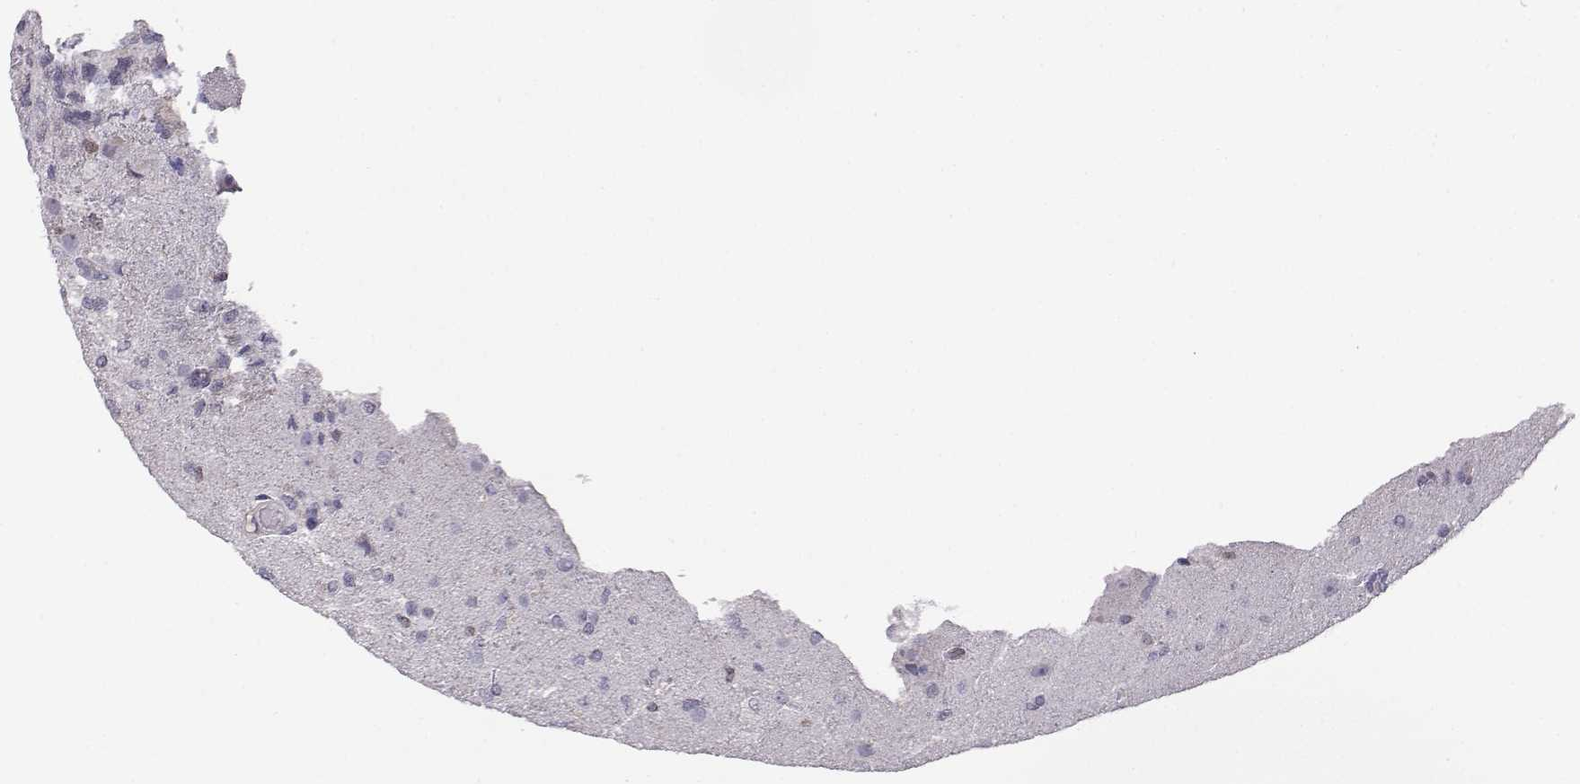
{"staining": {"intensity": "negative", "quantity": "none", "location": "none"}, "tissue": "glioma", "cell_type": "Tumor cells", "image_type": "cancer", "snomed": [{"axis": "morphology", "description": "Glioma, malignant, High grade"}, {"axis": "topography", "description": "Brain"}], "caption": "IHC histopathology image of neoplastic tissue: human glioma stained with DAB (3,3'-diaminobenzidine) reveals no significant protein expression in tumor cells.", "gene": "AKR1B1", "patient": {"sex": "female", "age": 71}}